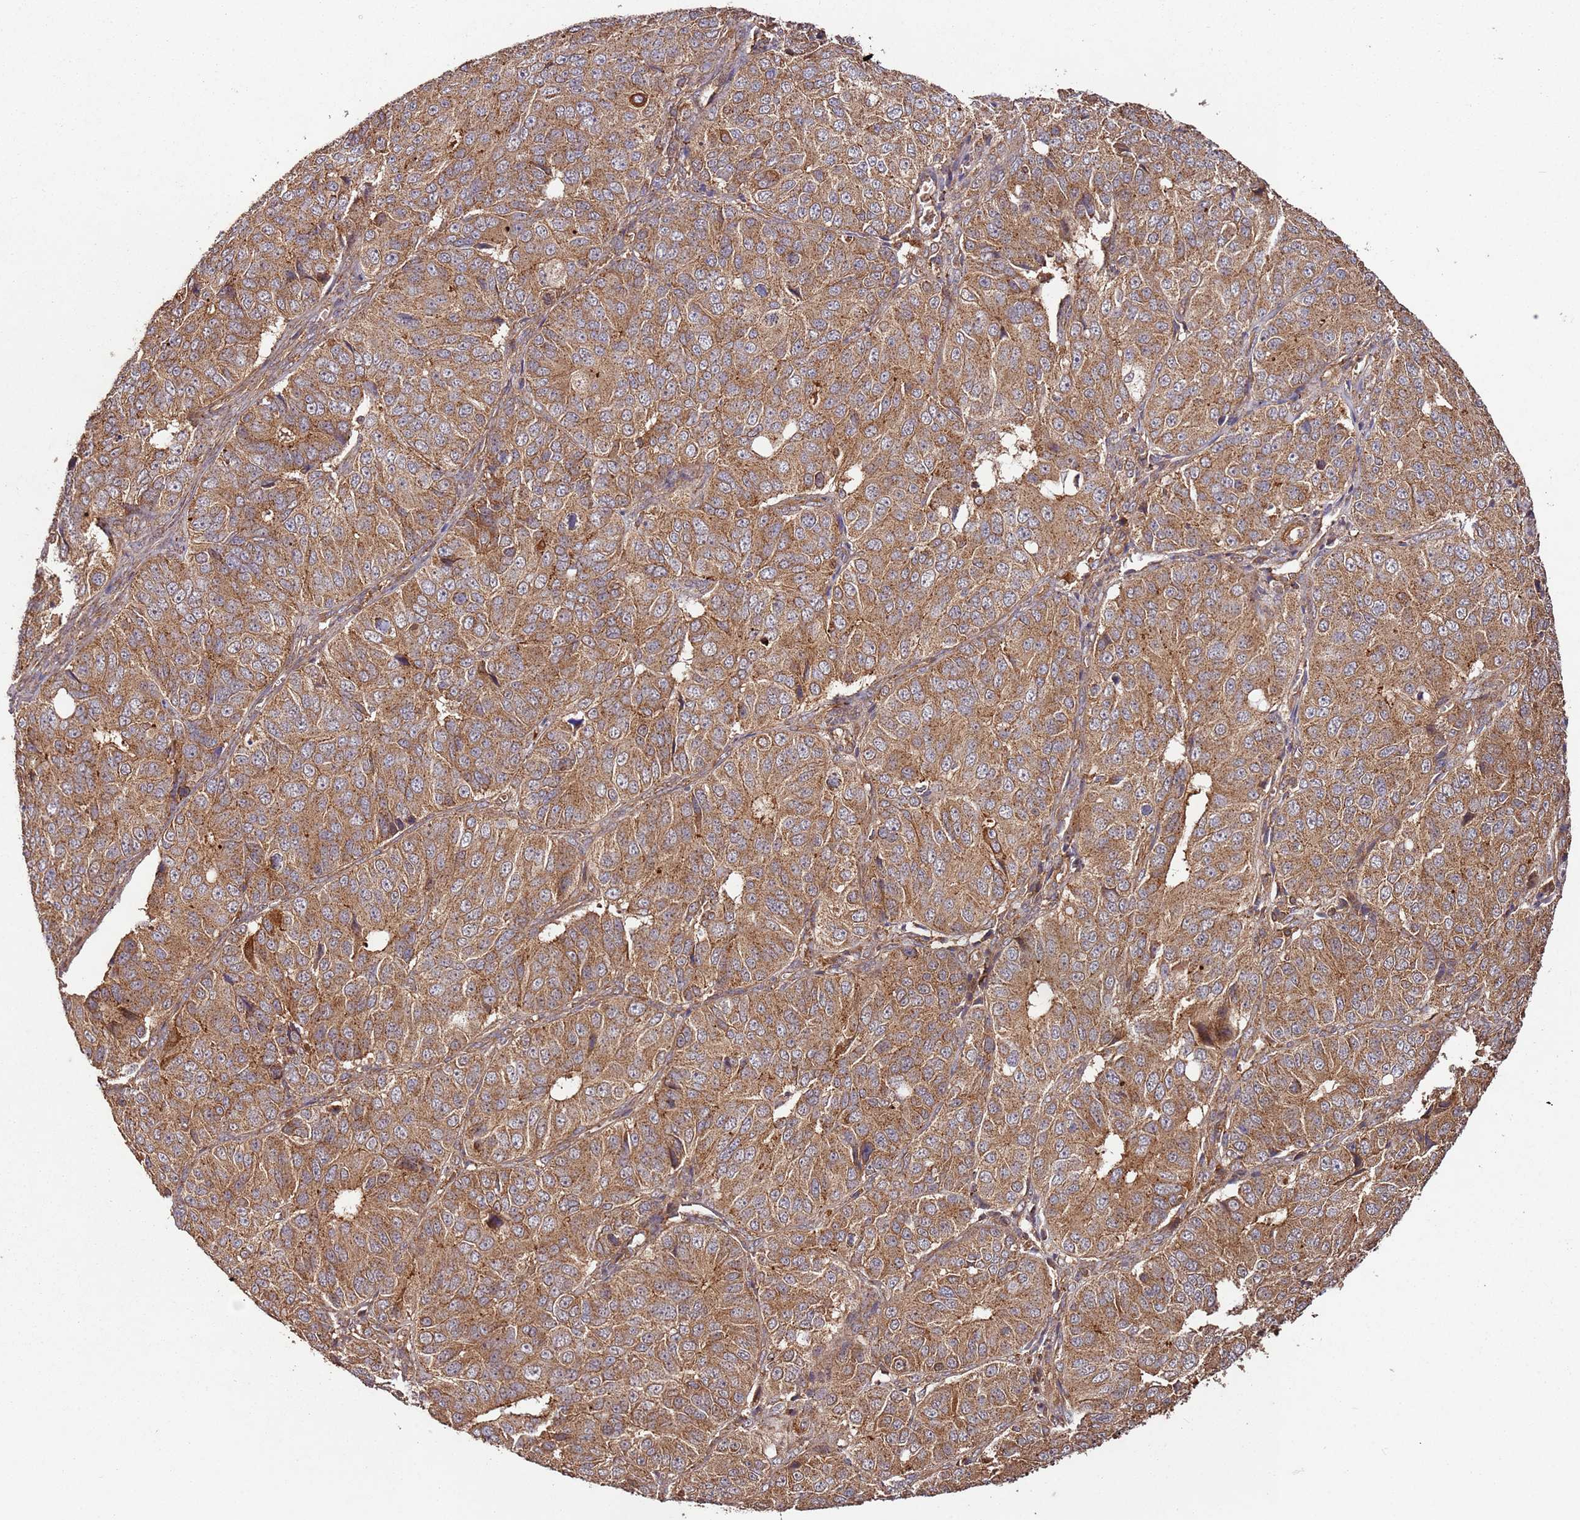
{"staining": {"intensity": "moderate", "quantity": ">75%", "location": "cytoplasmic/membranous"}, "tissue": "ovarian cancer", "cell_type": "Tumor cells", "image_type": "cancer", "snomed": [{"axis": "morphology", "description": "Carcinoma, endometroid"}, {"axis": "topography", "description": "Ovary"}], "caption": "About >75% of tumor cells in ovarian cancer (endometroid carcinoma) display moderate cytoplasmic/membranous protein staining as visualized by brown immunohistochemical staining.", "gene": "FAM186A", "patient": {"sex": "female", "age": 51}}